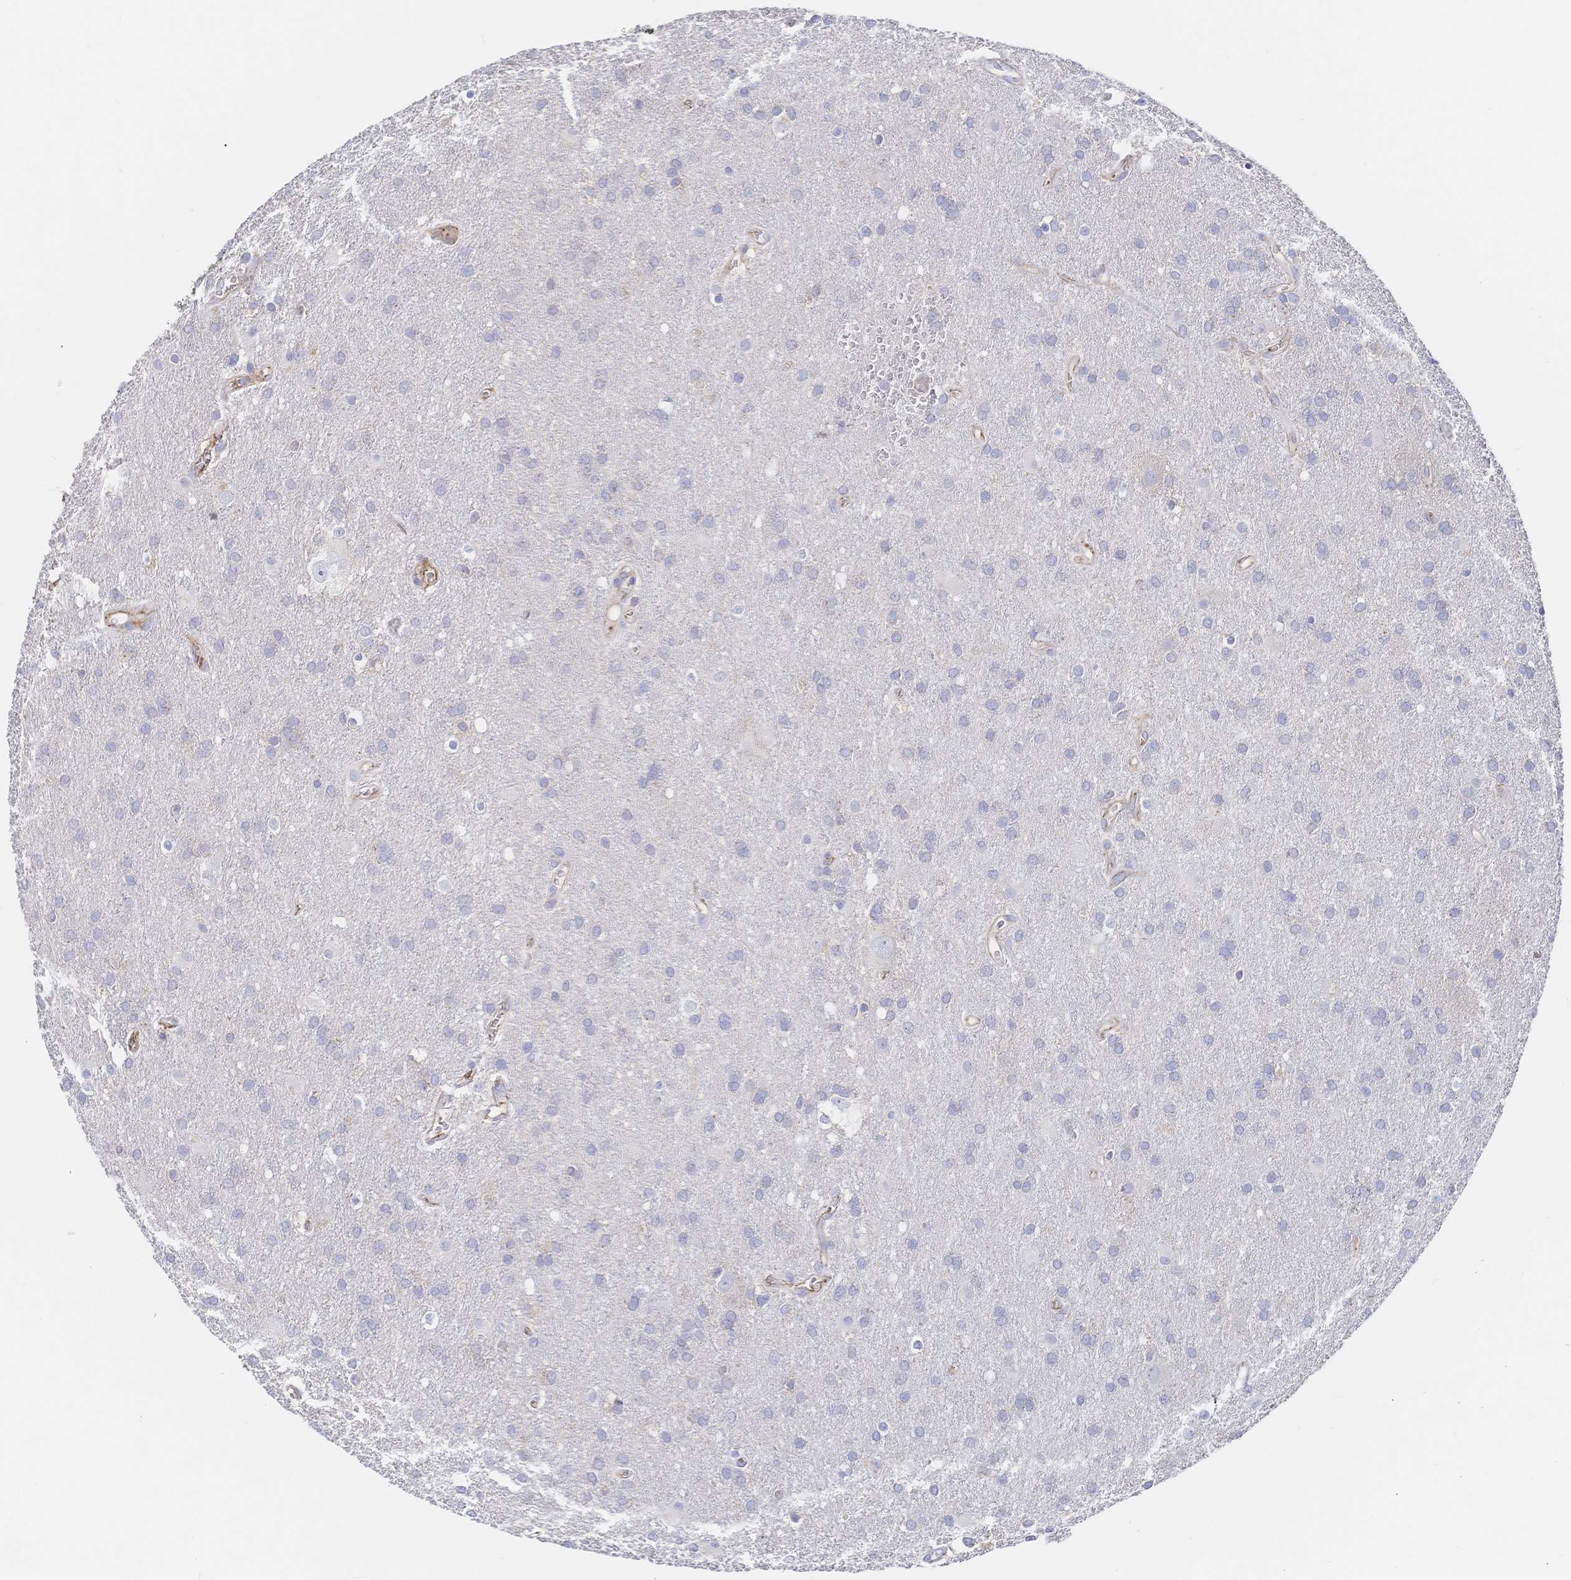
{"staining": {"intensity": "negative", "quantity": "none", "location": "none"}, "tissue": "glioma", "cell_type": "Tumor cells", "image_type": "cancer", "snomed": [{"axis": "morphology", "description": "Glioma, malignant, Low grade"}, {"axis": "topography", "description": "Brain"}], "caption": "Tumor cells show no significant protein expression in glioma.", "gene": "F11R", "patient": {"sex": "male", "age": 66}}